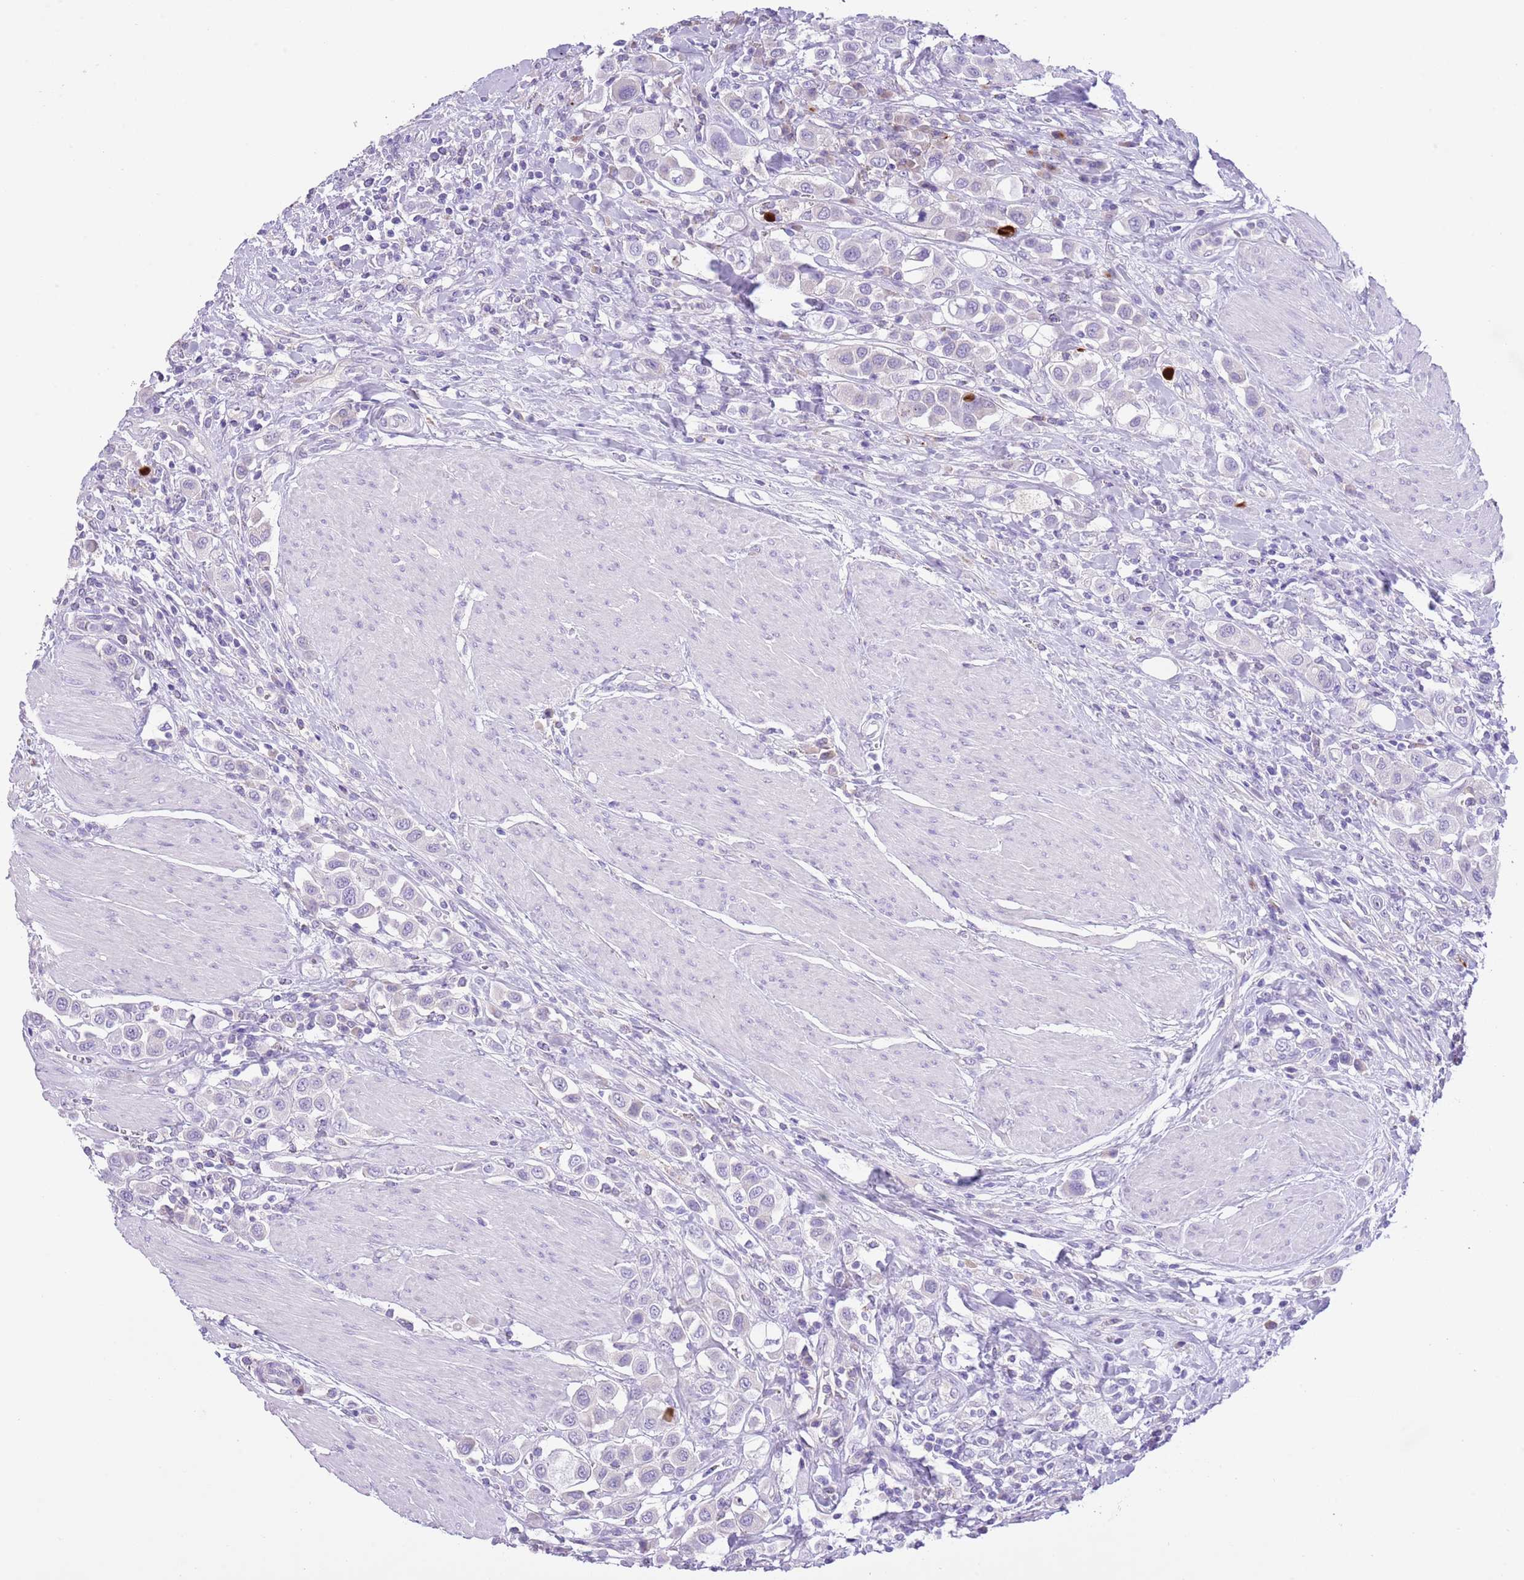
{"staining": {"intensity": "negative", "quantity": "none", "location": "none"}, "tissue": "urothelial cancer", "cell_type": "Tumor cells", "image_type": "cancer", "snomed": [{"axis": "morphology", "description": "Urothelial carcinoma, High grade"}, {"axis": "topography", "description": "Urinary bladder"}], "caption": "High magnification brightfield microscopy of urothelial cancer stained with DAB (brown) and counterstained with hematoxylin (blue): tumor cells show no significant expression. (DAB (3,3'-diaminobenzidine) immunohistochemistry with hematoxylin counter stain).", "gene": "CLEC2A", "patient": {"sex": "male", "age": 50}}